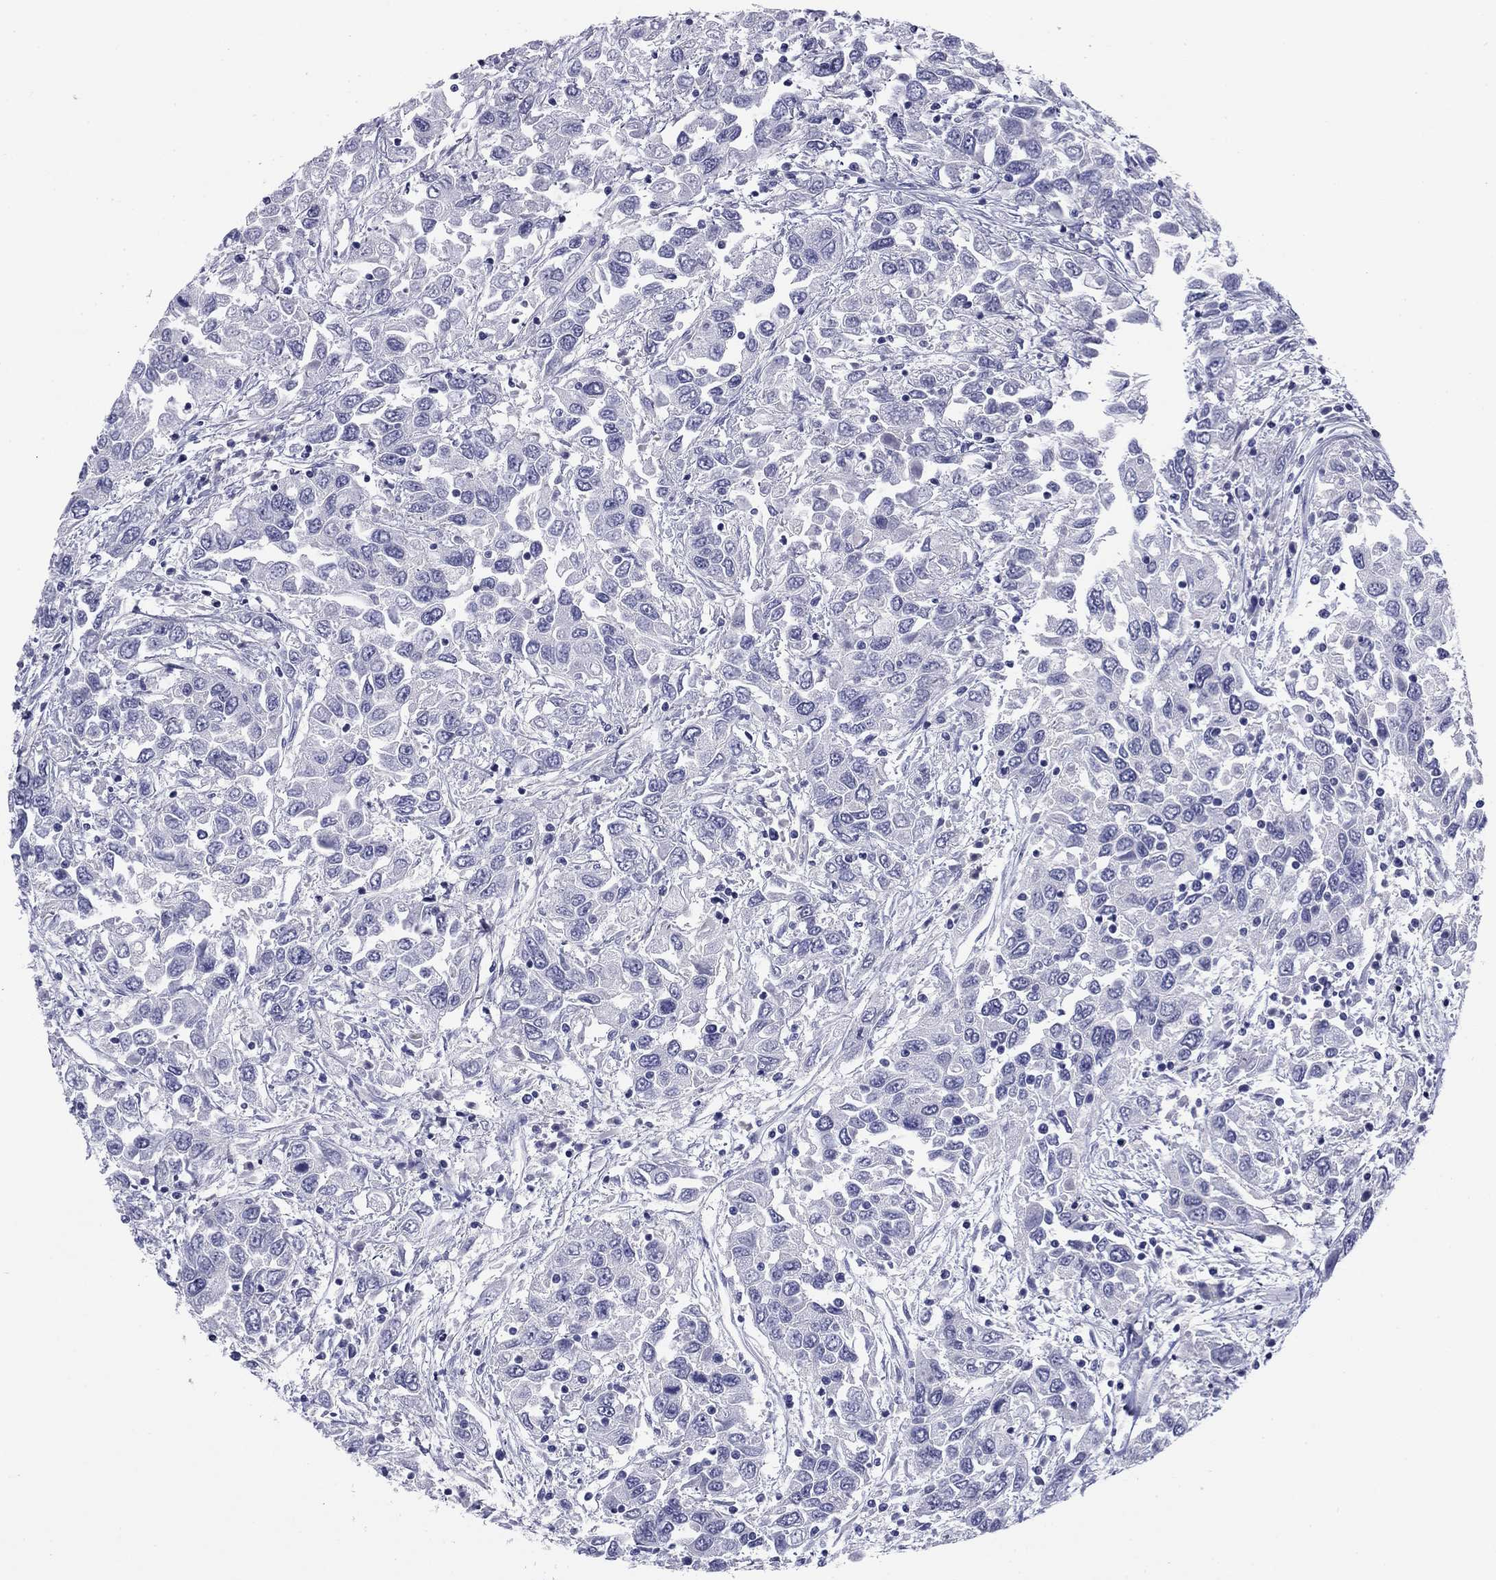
{"staining": {"intensity": "negative", "quantity": "none", "location": "none"}, "tissue": "urothelial cancer", "cell_type": "Tumor cells", "image_type": "cancer", "snomed": [{"axis": "morphology", "description": "Urothelial carcinoma, High grade"}, {"axis": "topography", "description": "Urinary bladder"}], "caption": "There is no significant staining in tumor cells of urothelial cancer.", "gene": "ABCC2", "patient": {"sex": "male", "age": 76}}